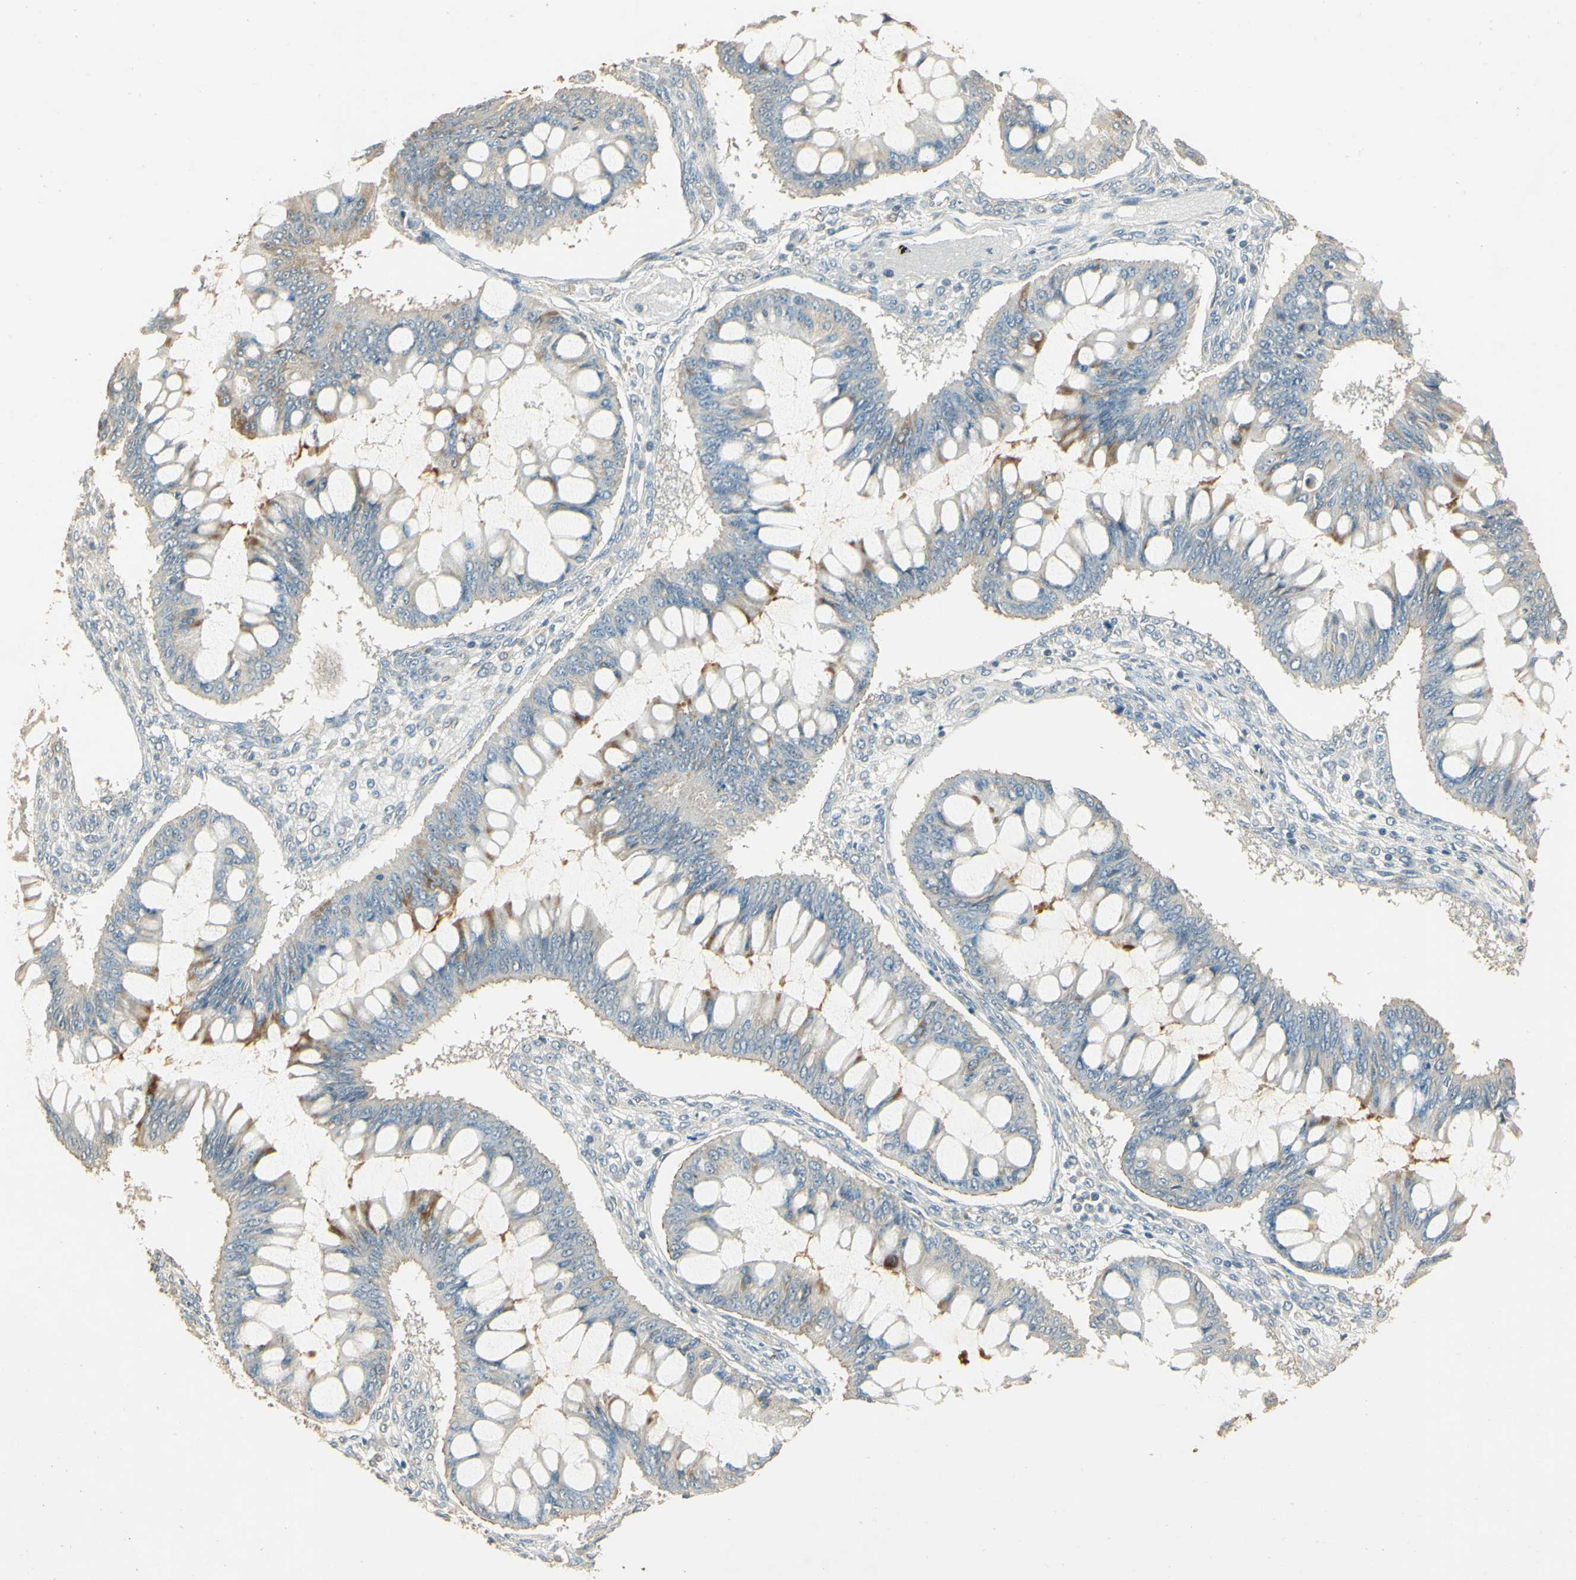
{"staining": {"intensity": "weak", "quantity": ">75%", "location": "cytoplasmic/membranous"}, "tissue": "ovarian cancer", "cell_type": "Tumor cells", "image_type": "cancer", "snomed": [{"axis": "morphology", "description": "Cystadenocarcinoma, mucinous, NOS"}, {"axis": "topography", "description": "Ovary"}], "caption": "Protein expression analysis of ovarian mucinous cystadenocarcinoma shows weak cytoplasmic/membranous positivity in about >75% of tumor cells. Ihc stains the protein of interest in brown and the nuclei are stained blue.", "gene": "UXS1", "patient": {"sex": "female", "age": 73}}